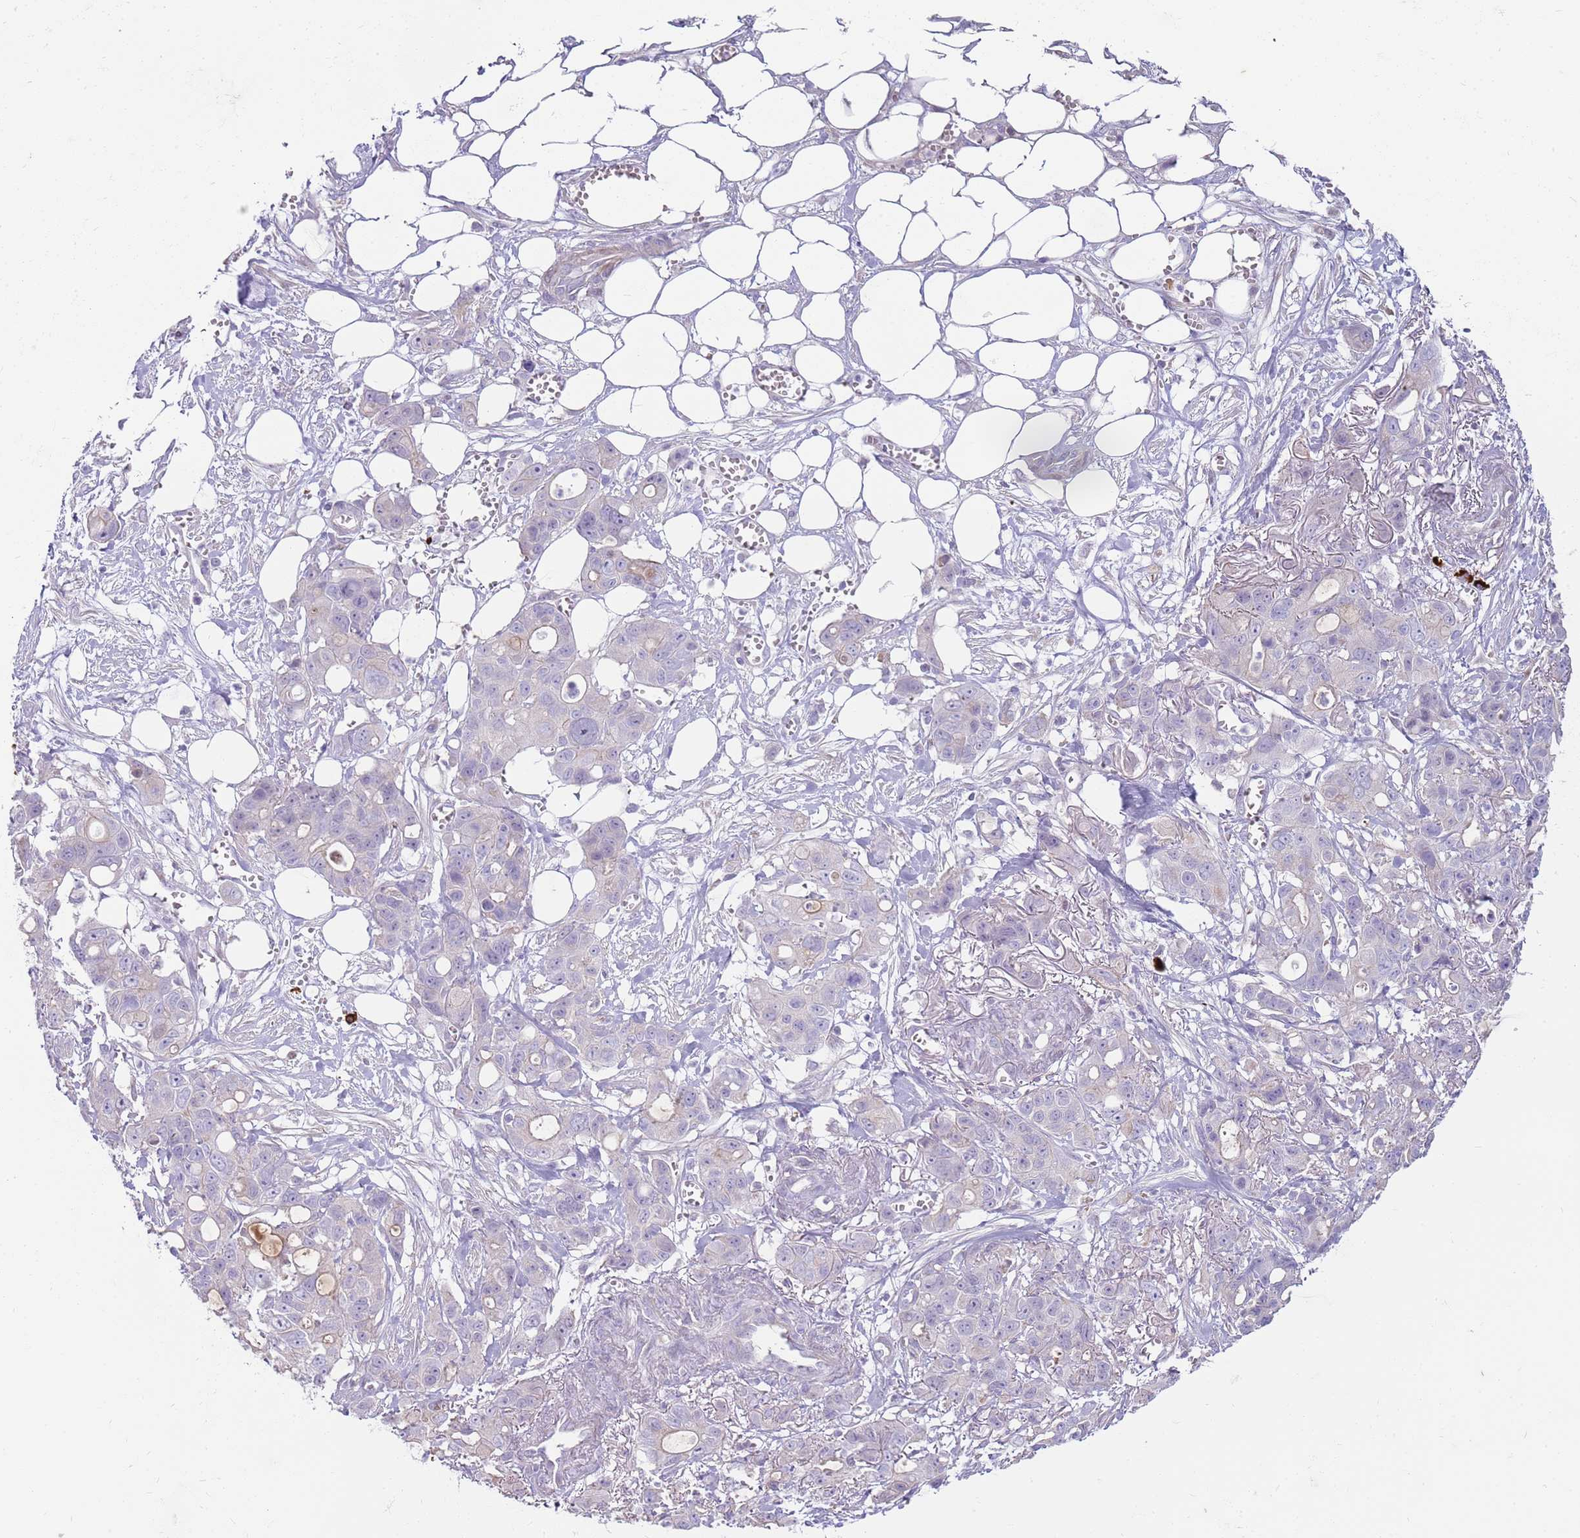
{"staining": {"intensity": "negative", "quantity": "none", "location": "none"}, "tissue": "ovarian cancer", "cell_type": "Tumor cells", "image_type": "cancer", "snomed": [{"axis": "morphology", "description": "Cystadenocarcinoma, mucinous, NOS"}, {"axis": "topography", "description": "Ovary"}], "caption": "DAB (3,3'-diaminobenzidine) immunohistochemical staining of ovarian cancer (mucinous cystadenocarcinoma) demonstrates no significant staining in tumor cells. (DAB (3,3'-diaminobenzidine) IHC with hematoxylin counter stain).", "gene": "MCUB", "patient": {"sex": "female", "age": 70}}